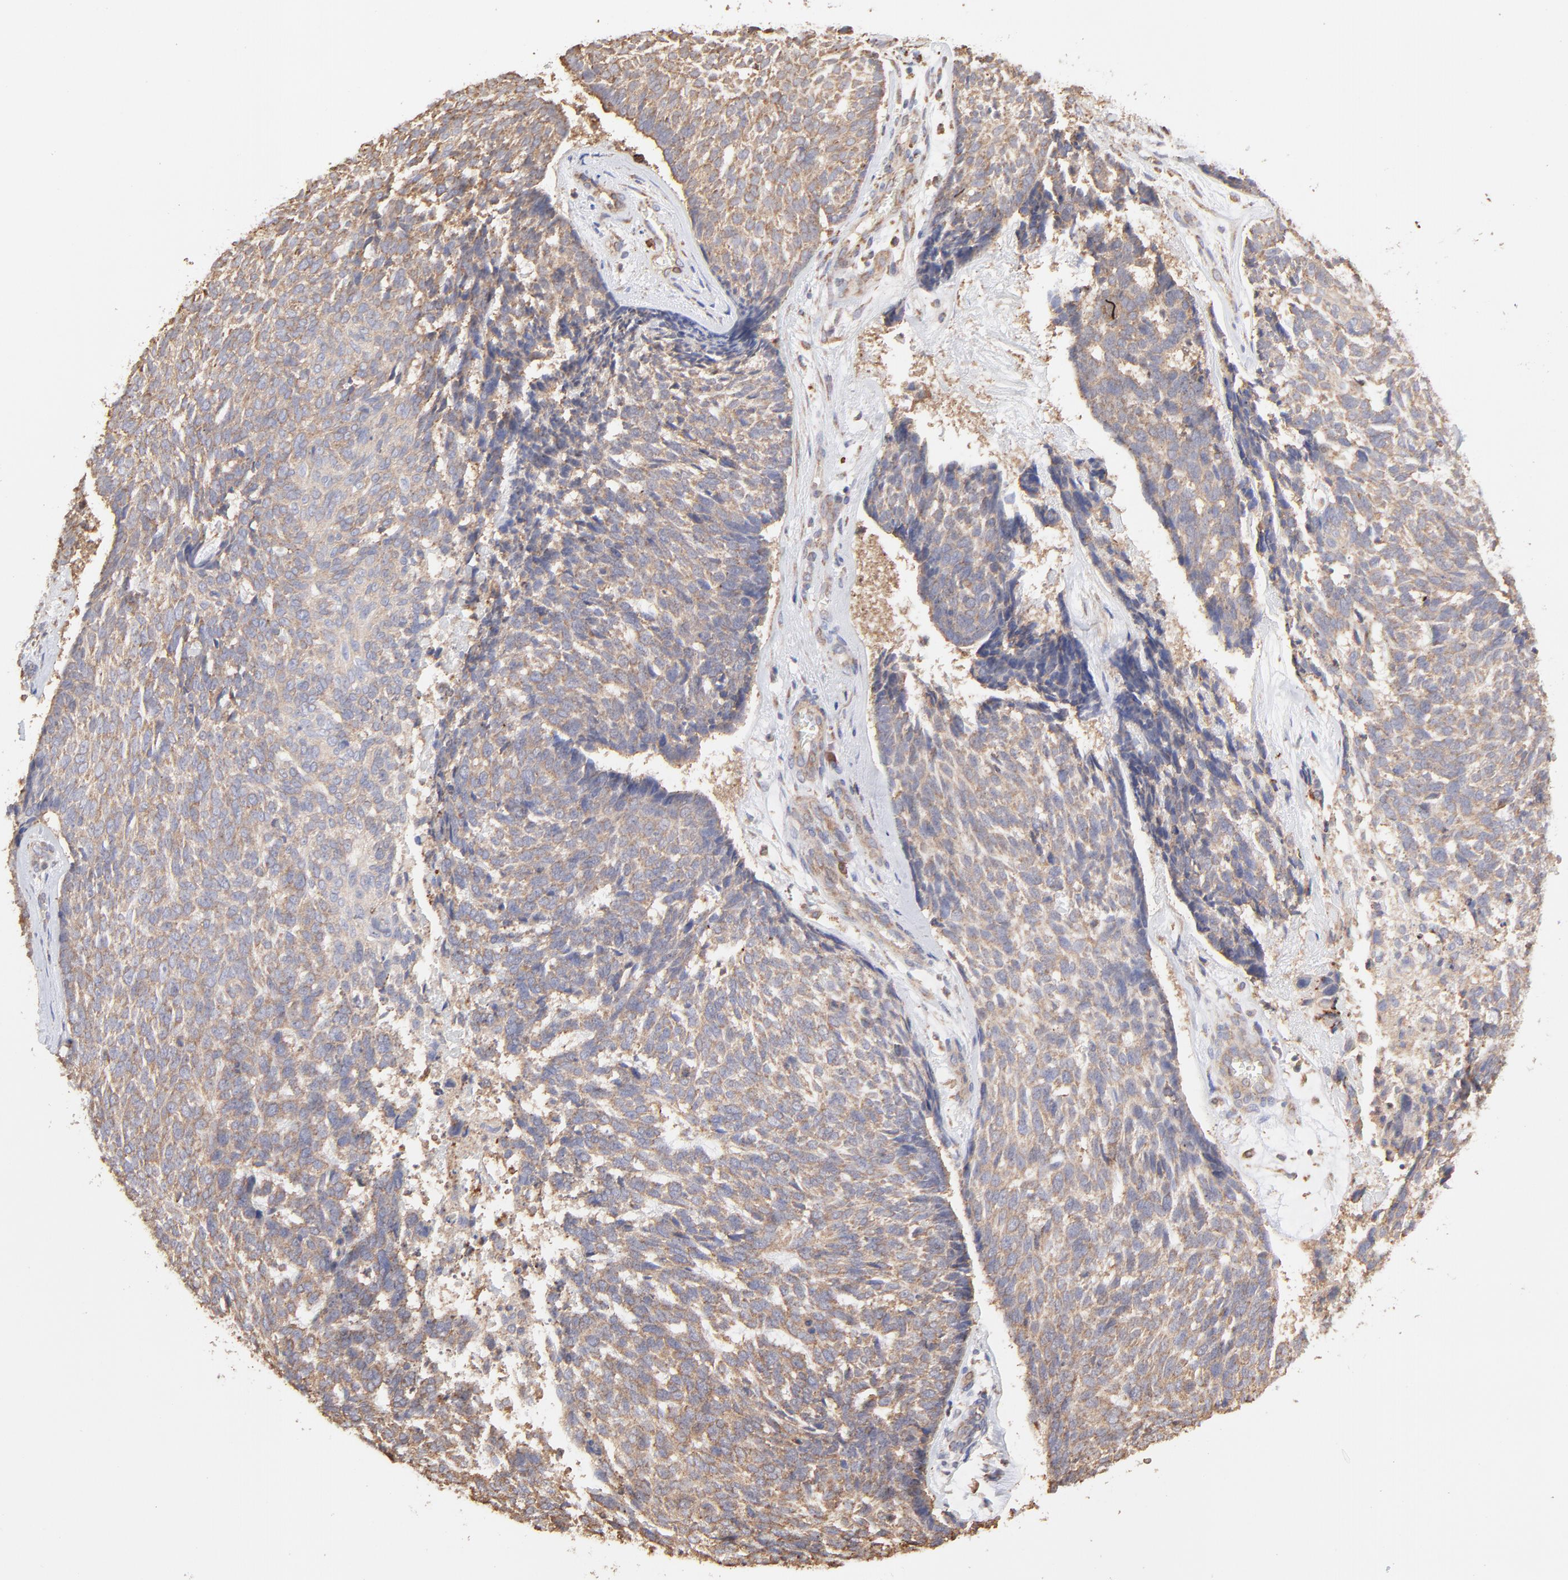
{"staining": {"intensity": "moderate", "quantity": ">75%", "location": "cytoplasmic/membranous"}, "tissue": "skin cancer", "cell_type": "Tumor cells", "image_type": "cancer", "snomed": [{"axis": "morphology", "description": "Basal cell carcinoma"}, {"axis": "topography", "description": "Skin"}], "caption": "A brown stain labels moderate cytoplasmic/membranous expression of a protein in basal cell carcinoma (skin) tumor cells.", "gene": "PFKM", "patient": {"sex": "male", "age": 72}}